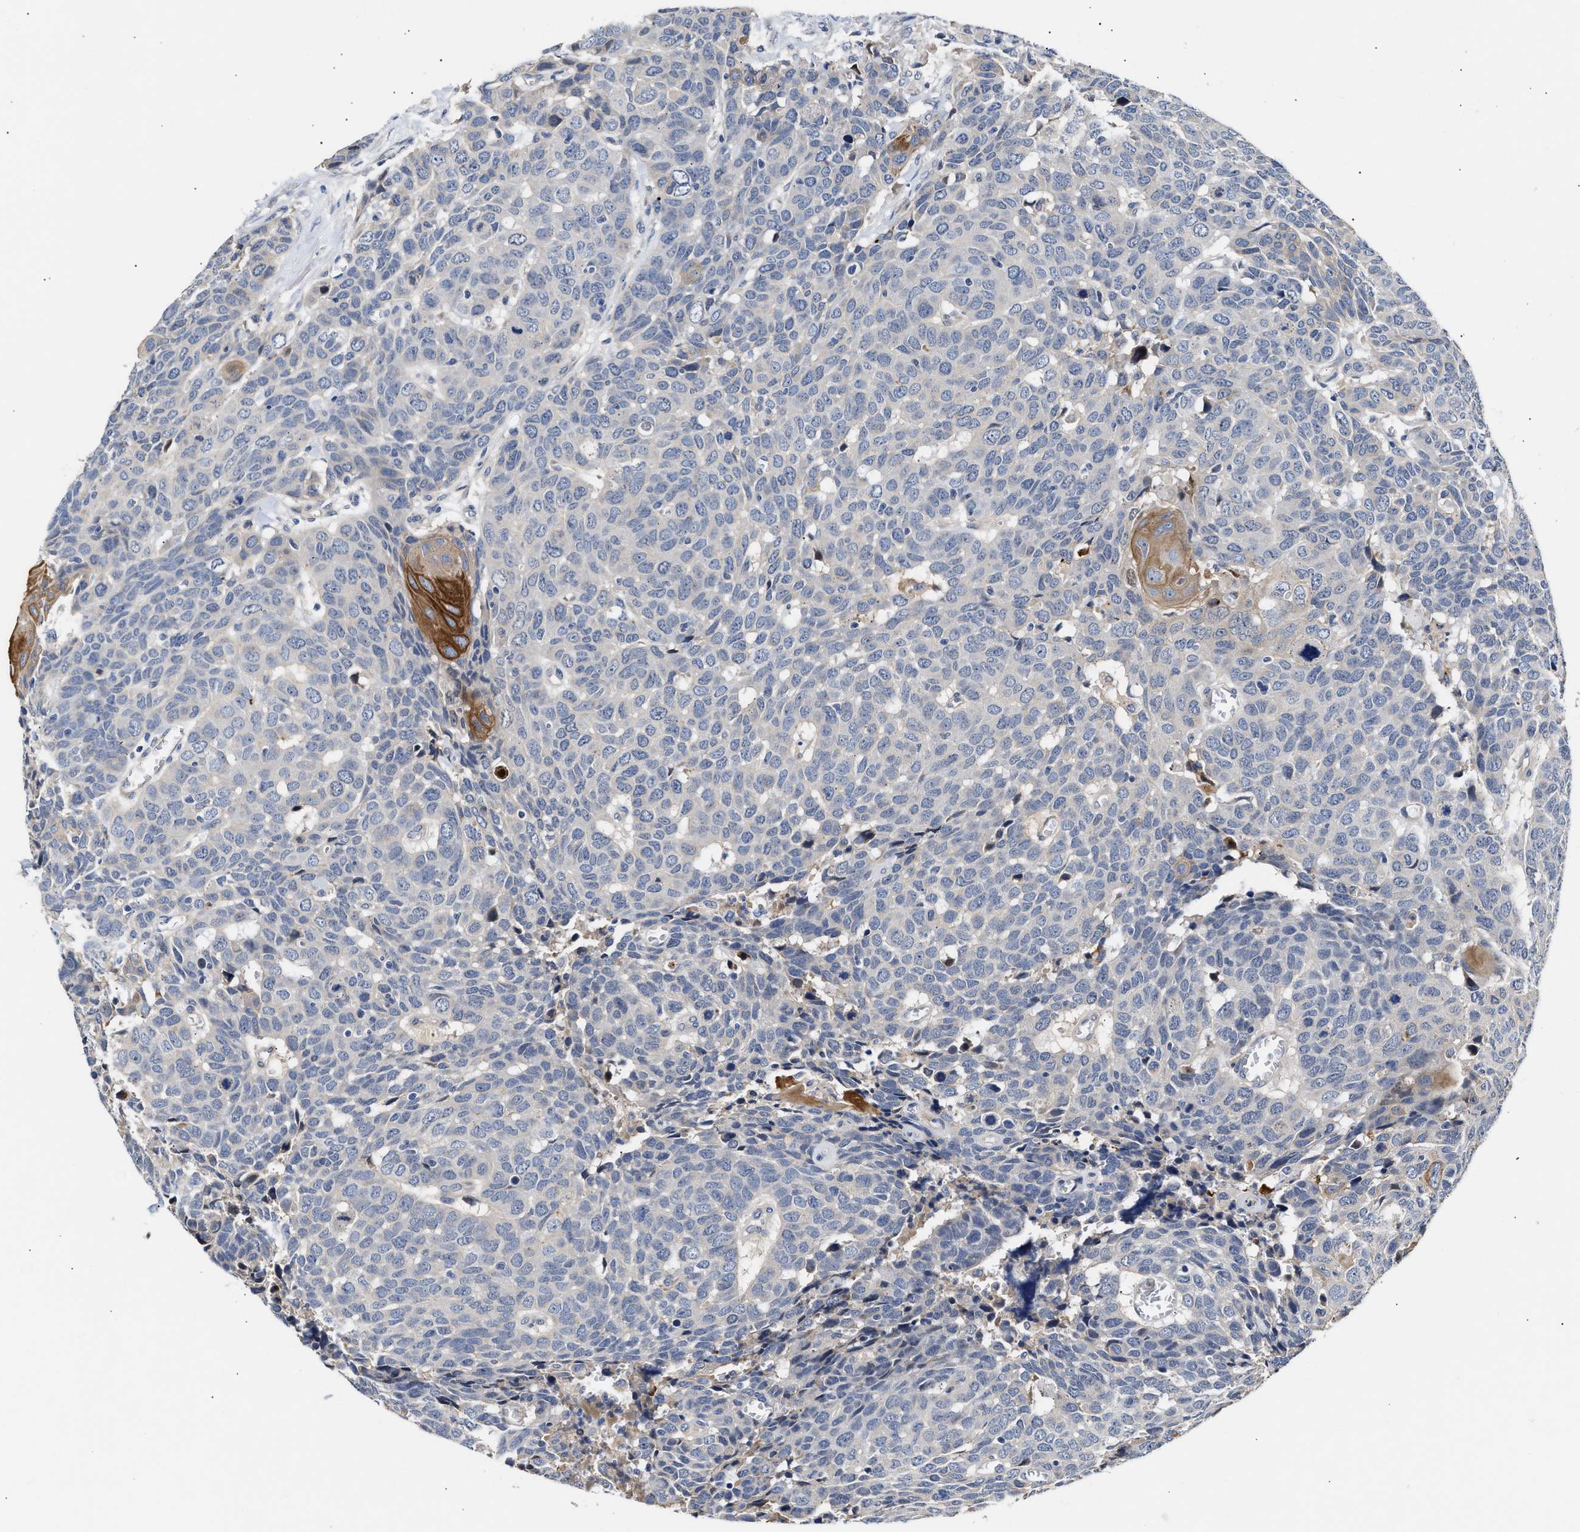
{"staining": {"intensity": "moderate", "quantity": "<25%", "location": "cytoplasmic/membranous"}, "tissue": "head and neck cancer", "cell_type": "Tumor cells", "image_type": "cancer", "snomed": [{"axis": "morphology", "description": "Squamous cell carcinoma, NOS"}, {"axis": "topography", "description": "Head-Neck"}], "caption": "This photomicrograph exhibits immunohistochemistry (IHC) staining of squamous cell carcinoma (head and neck), with low moderate cytoplasmic/membranous positivity in about <25% of tumor cells.", "gene": "CCDC146", "patient": {"sex": "male", "age": 66}}